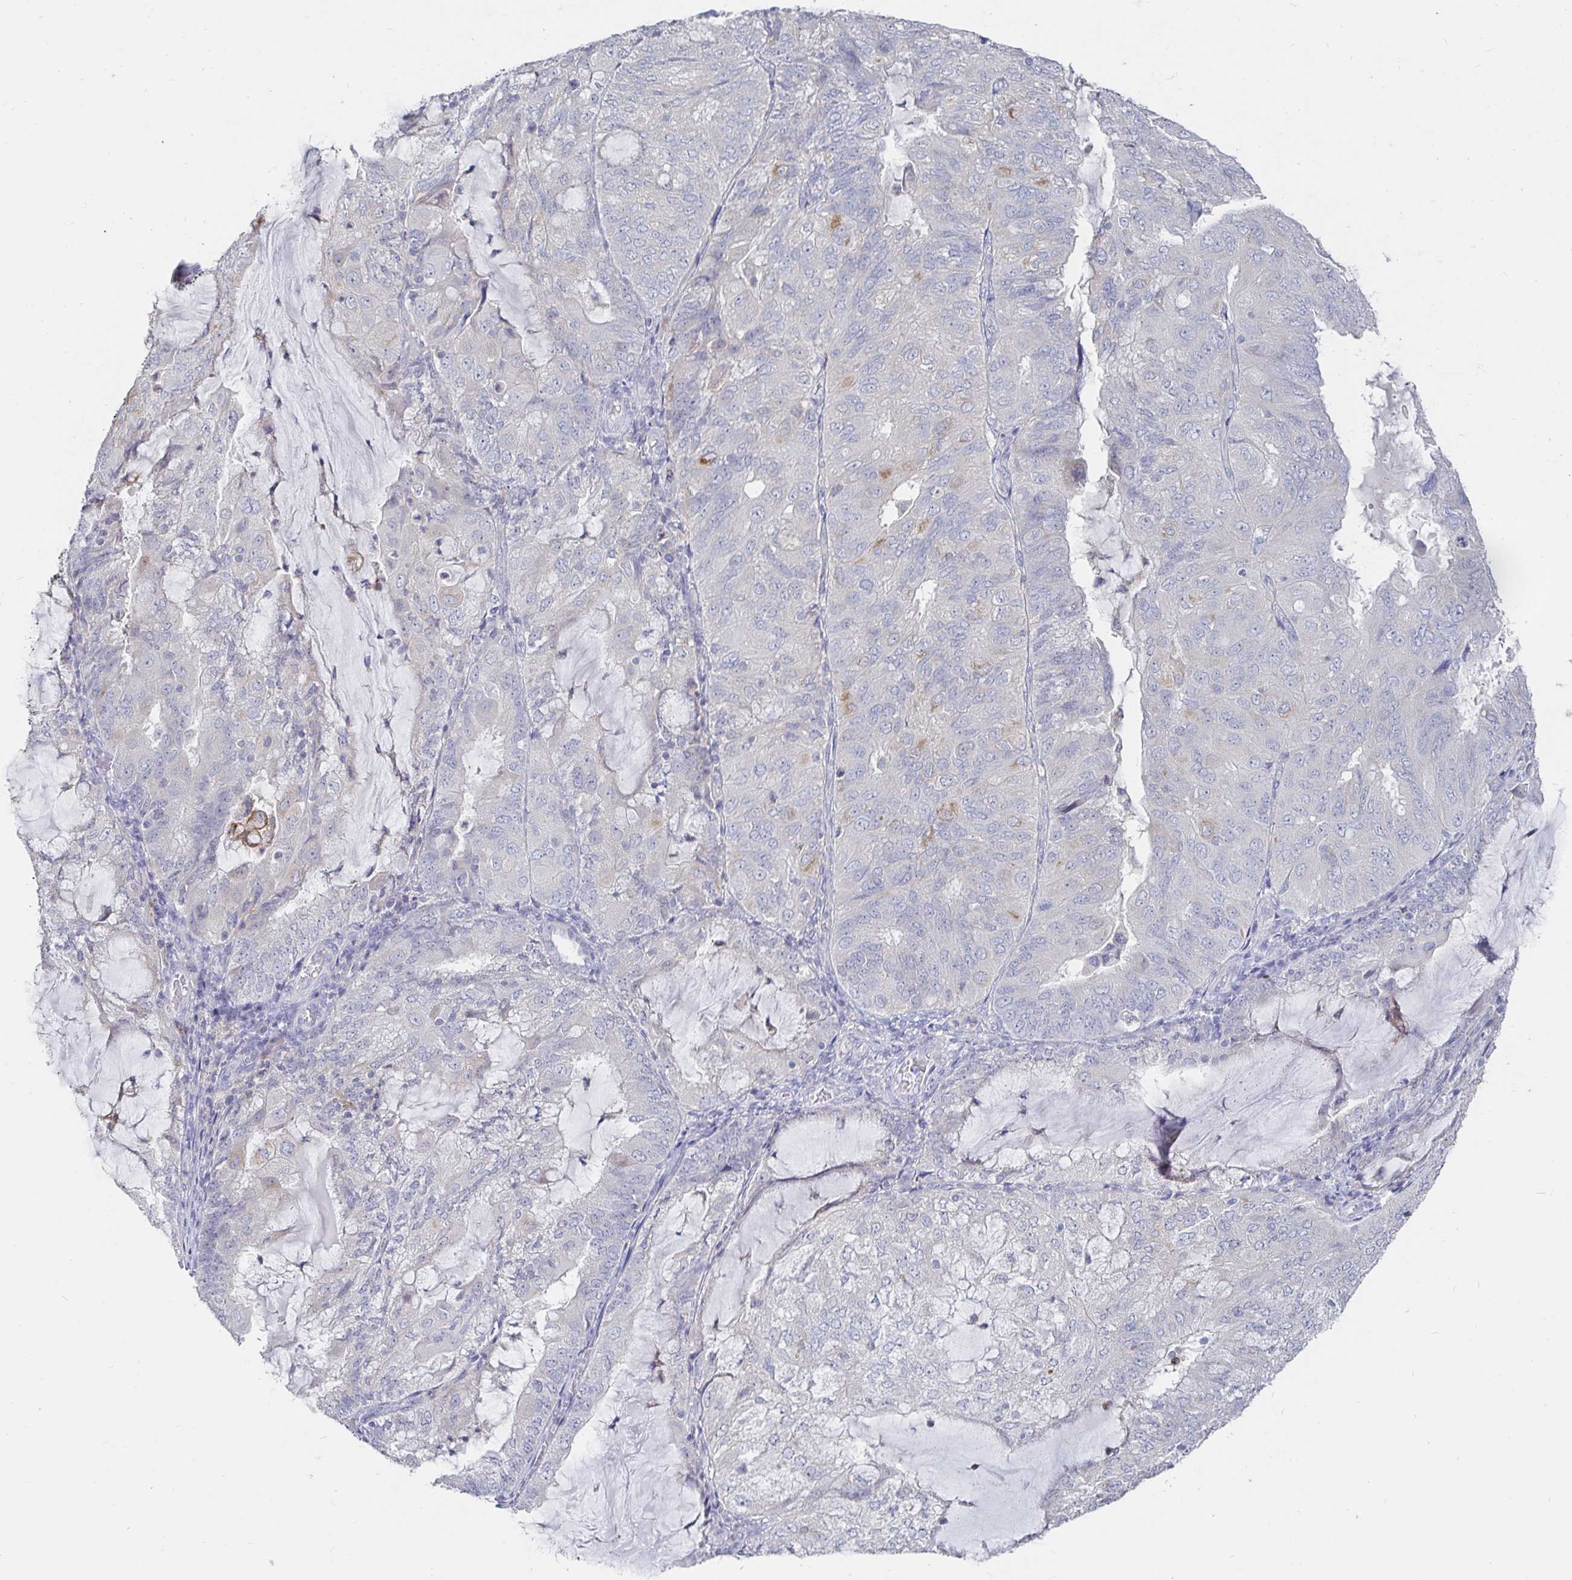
{"staining": {"intensity": "negative", "quantity": "none", "location": "none"}, "tissue": "endometrial cancer", "cell_type": "Tumor cells", "image_type": "cancer", "snomed": [{"axis": "morphology", "description": "Adenocarcinoma, NOS"}, {"axis": "topography", "description": "Endometrium"}], "caption": "Tumor cells are negative for protein expression in human endometrial cancer.", "gene": "SPPL3", "patient": {"sex": "female", "age": 81}}